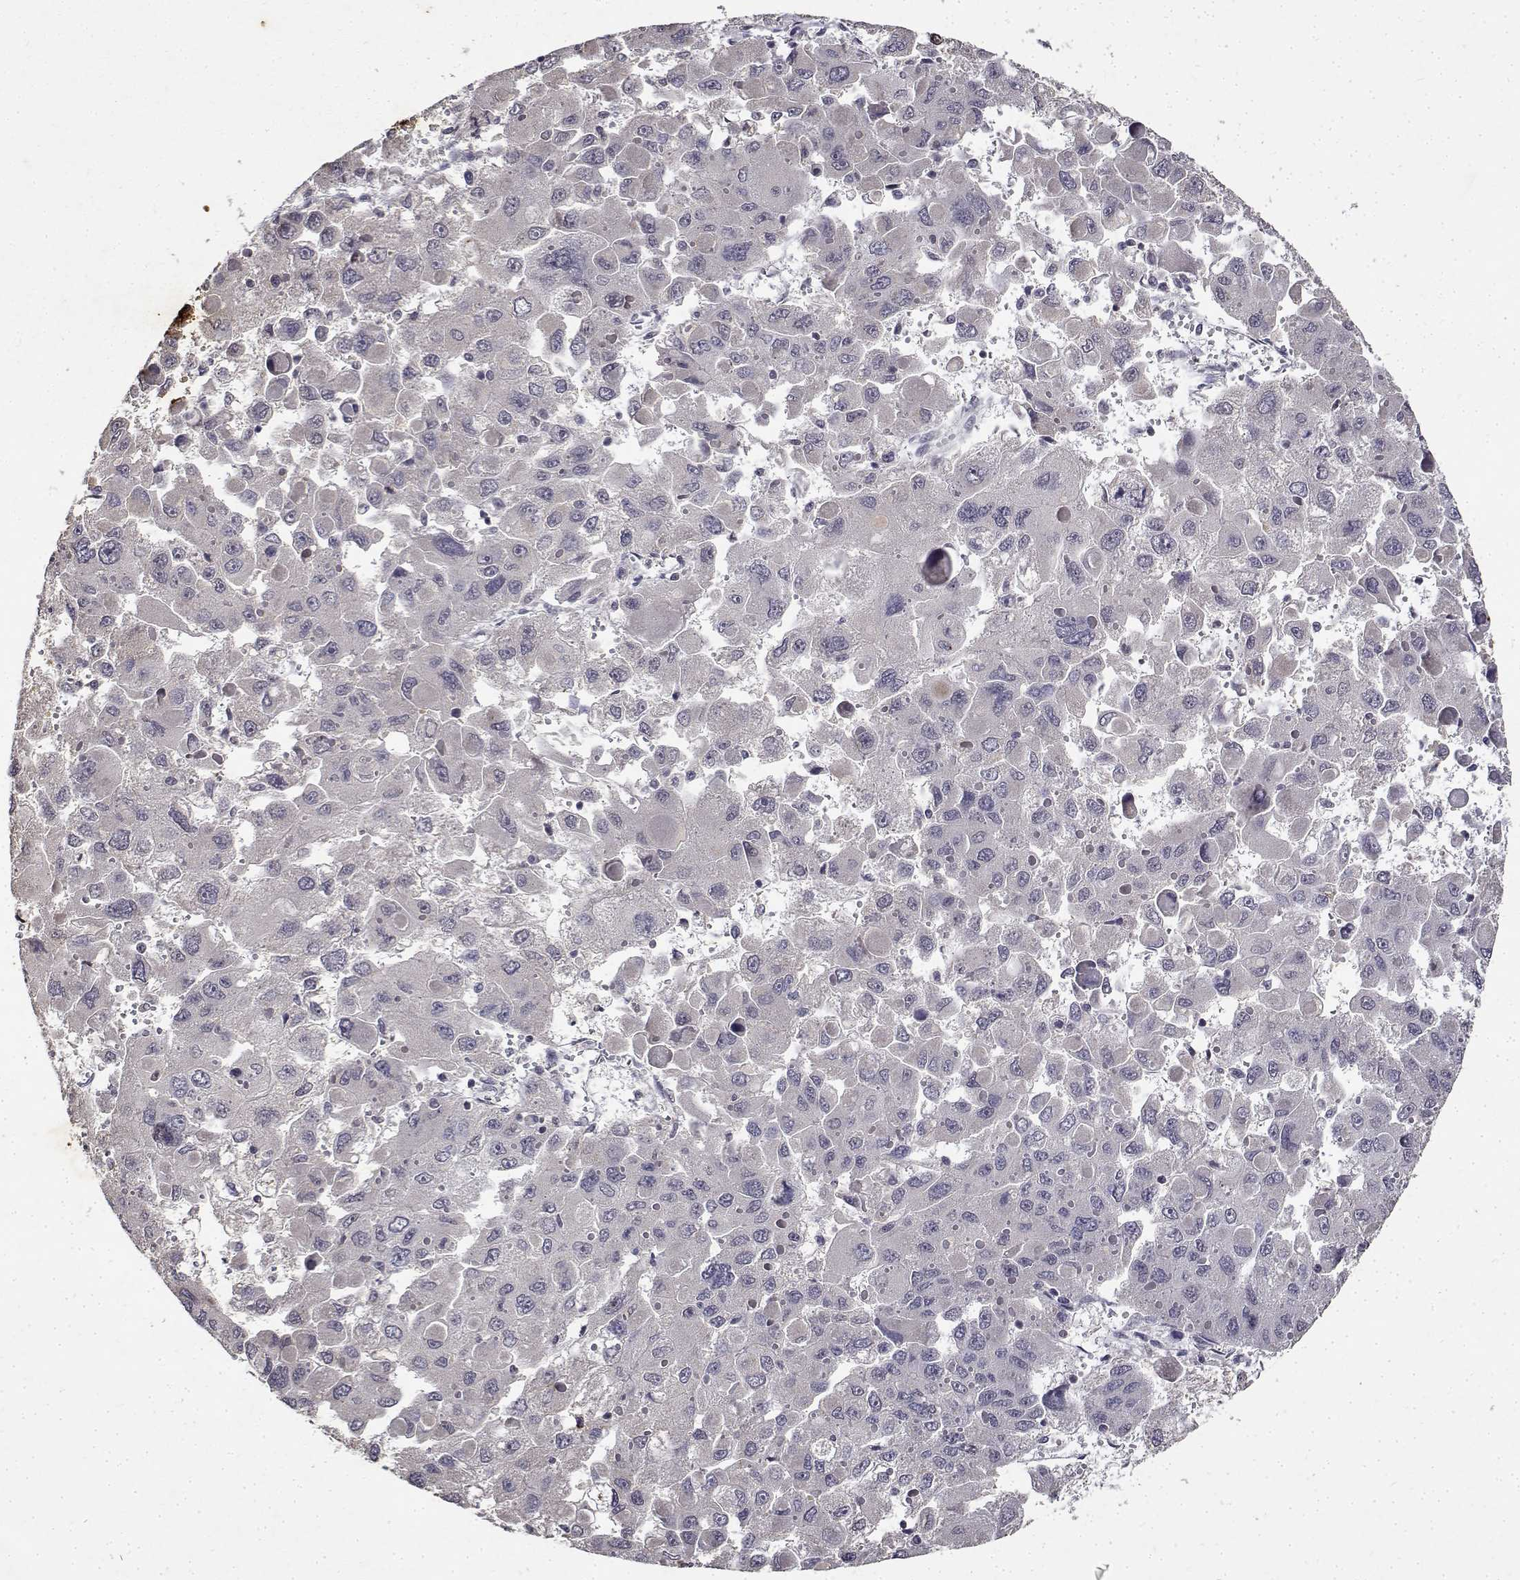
{"staining": {"intensity": "negative", "quantity": "none", "location": "none"}, "tissue": "liver cancer", "cell_type": "Tumor cells", "image_type": "cancer", "snomed": [{"axis": "morphology", "description": "Carcinoma, Hepatocellular, NOS"}, {"axis": "topography", "description": "Liver"}], "caption": "This is an immunohistochemistry histopathology image of liver hepatocellular carcinoma. There is no expression in tumor cells.", "gene": "BDNF", "patient": {"sex": "female", "age": 41}}